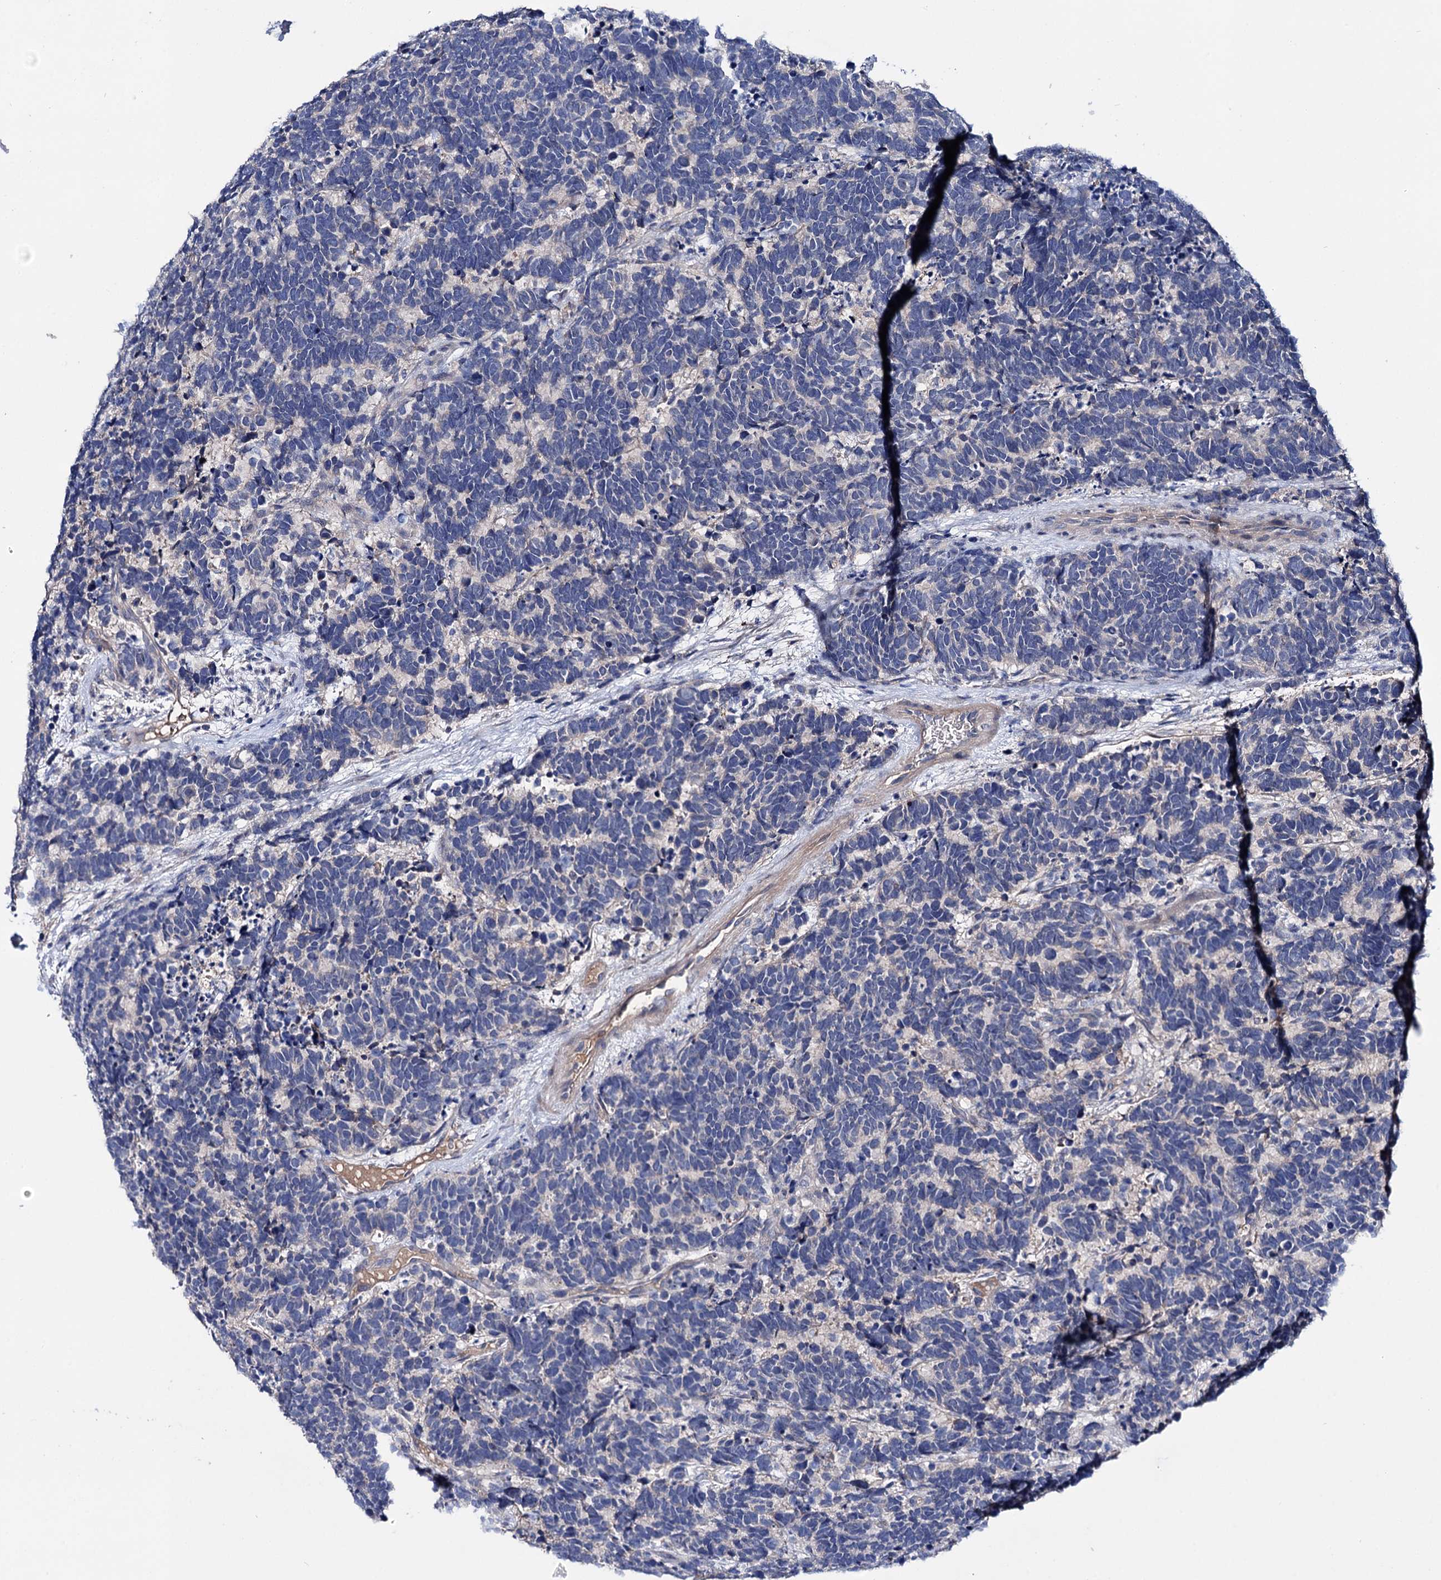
{"staining": {"intensity": "negative", "quantity": "none", "location": "none"}, "tissue": "carcinoid", "cell_type": "Tumor cells", "image_type": "cancer", "snomed": [{"axis": "morphology", "description": "Carcinoma, NOS"}, {"axis": "morphology", "description": "Carcinoid, malignant, NOS"}, {"axis": "topography", "description": "Urinary bladder"}], "caption": "High power microscopy image of an IHC micrograph of carcinoma, revealing no significant positivity in tumor cells.", "gene": "PPP1R32", "patient": {"sex": "male", "age": 57}}